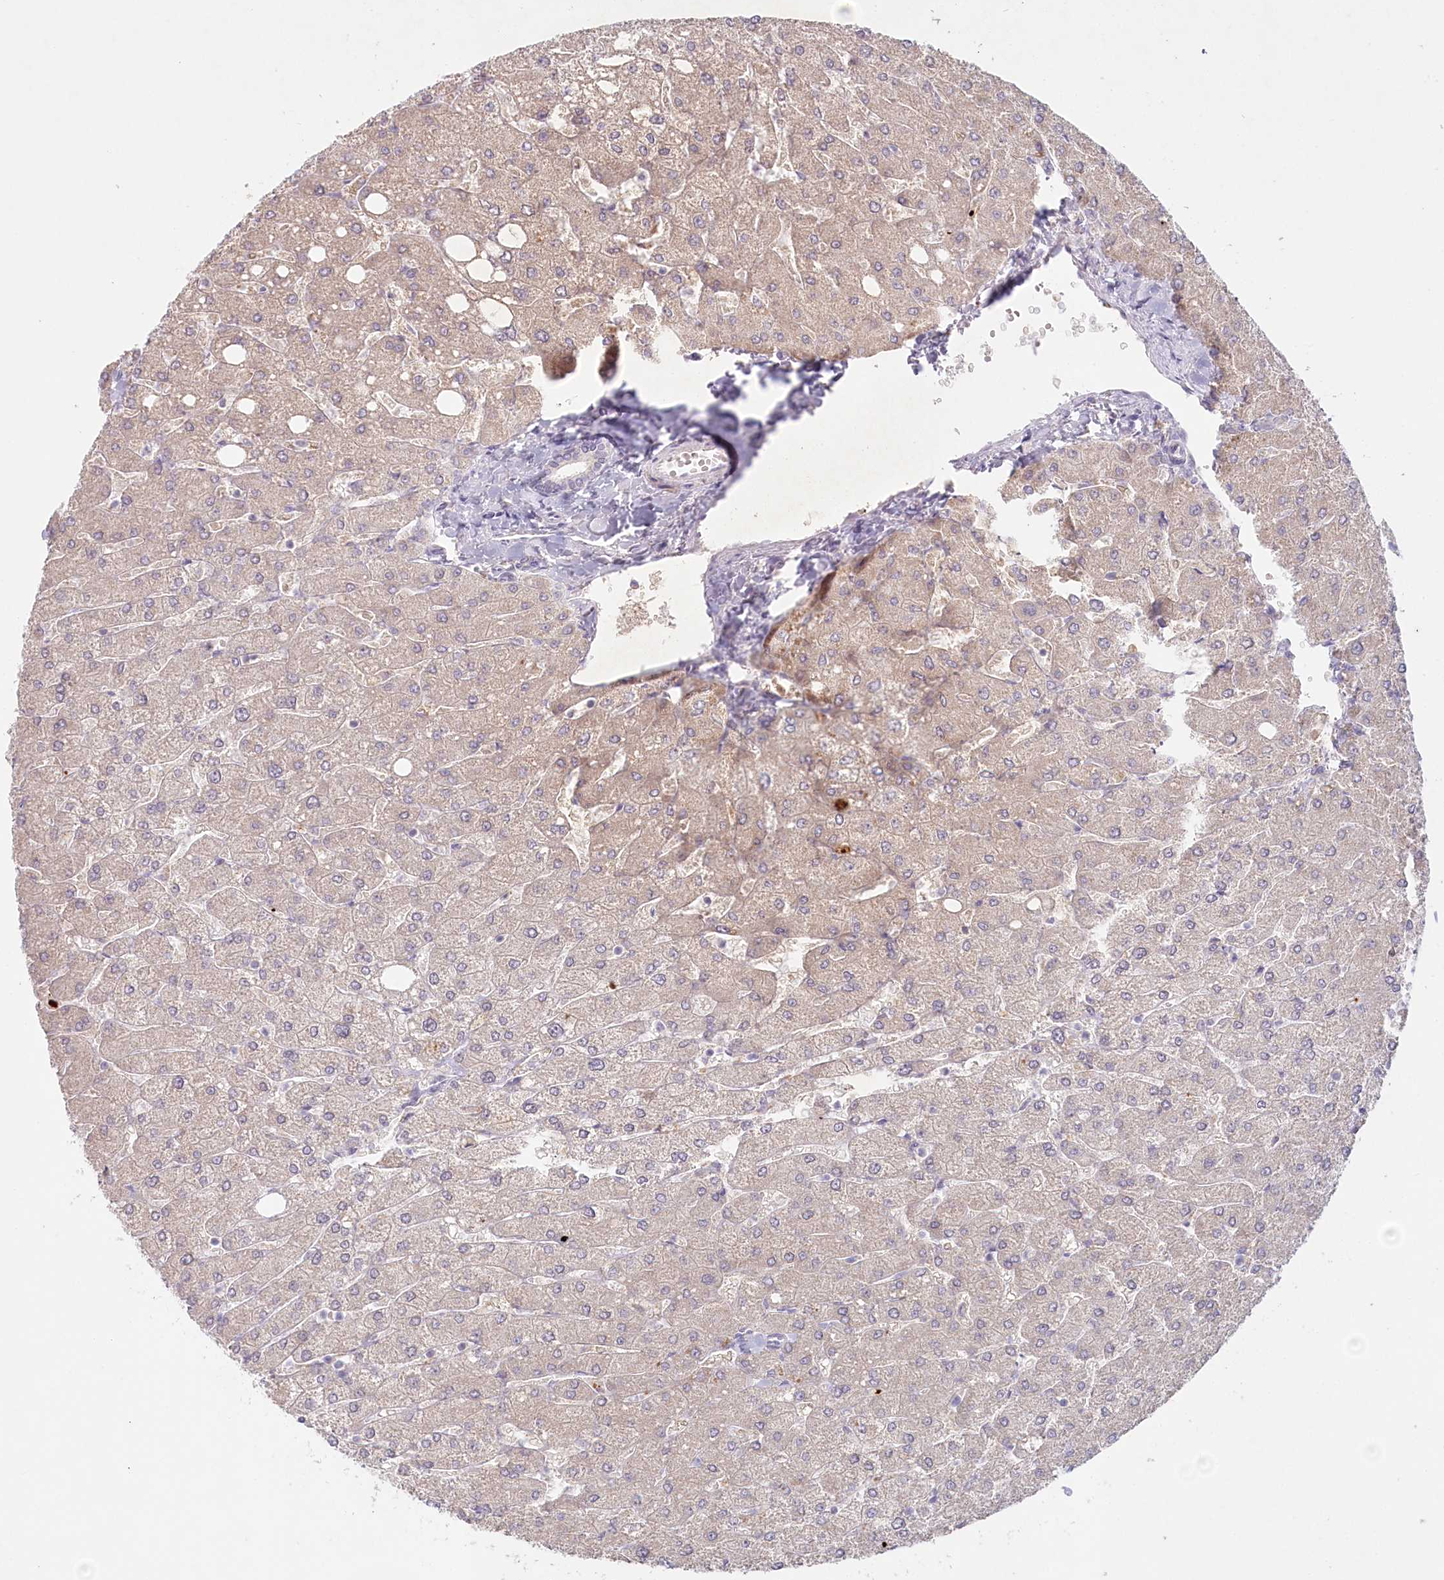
{"staining": {"intensity": "negative", "quantity": "none", "location": "none"}, "tissue": "liver", "cell_type": "Cholangiocytes", "image_type": "normal", "snomed": [{"axis": "morphology", "description": "Normal tissue, NOS"}, {"axis": "topography", "description": "Liver"}], "caption": "DAB (3,3'-diaminobenzidine) immunohistochemical staining of normal liver demonstrates no significant positivity in cholangiocytes. (DAB immunohistochemistry with hematoxylin counter stain).", "gene": "PSAPL1", "patient": {"sex": "male", "age": 55}}